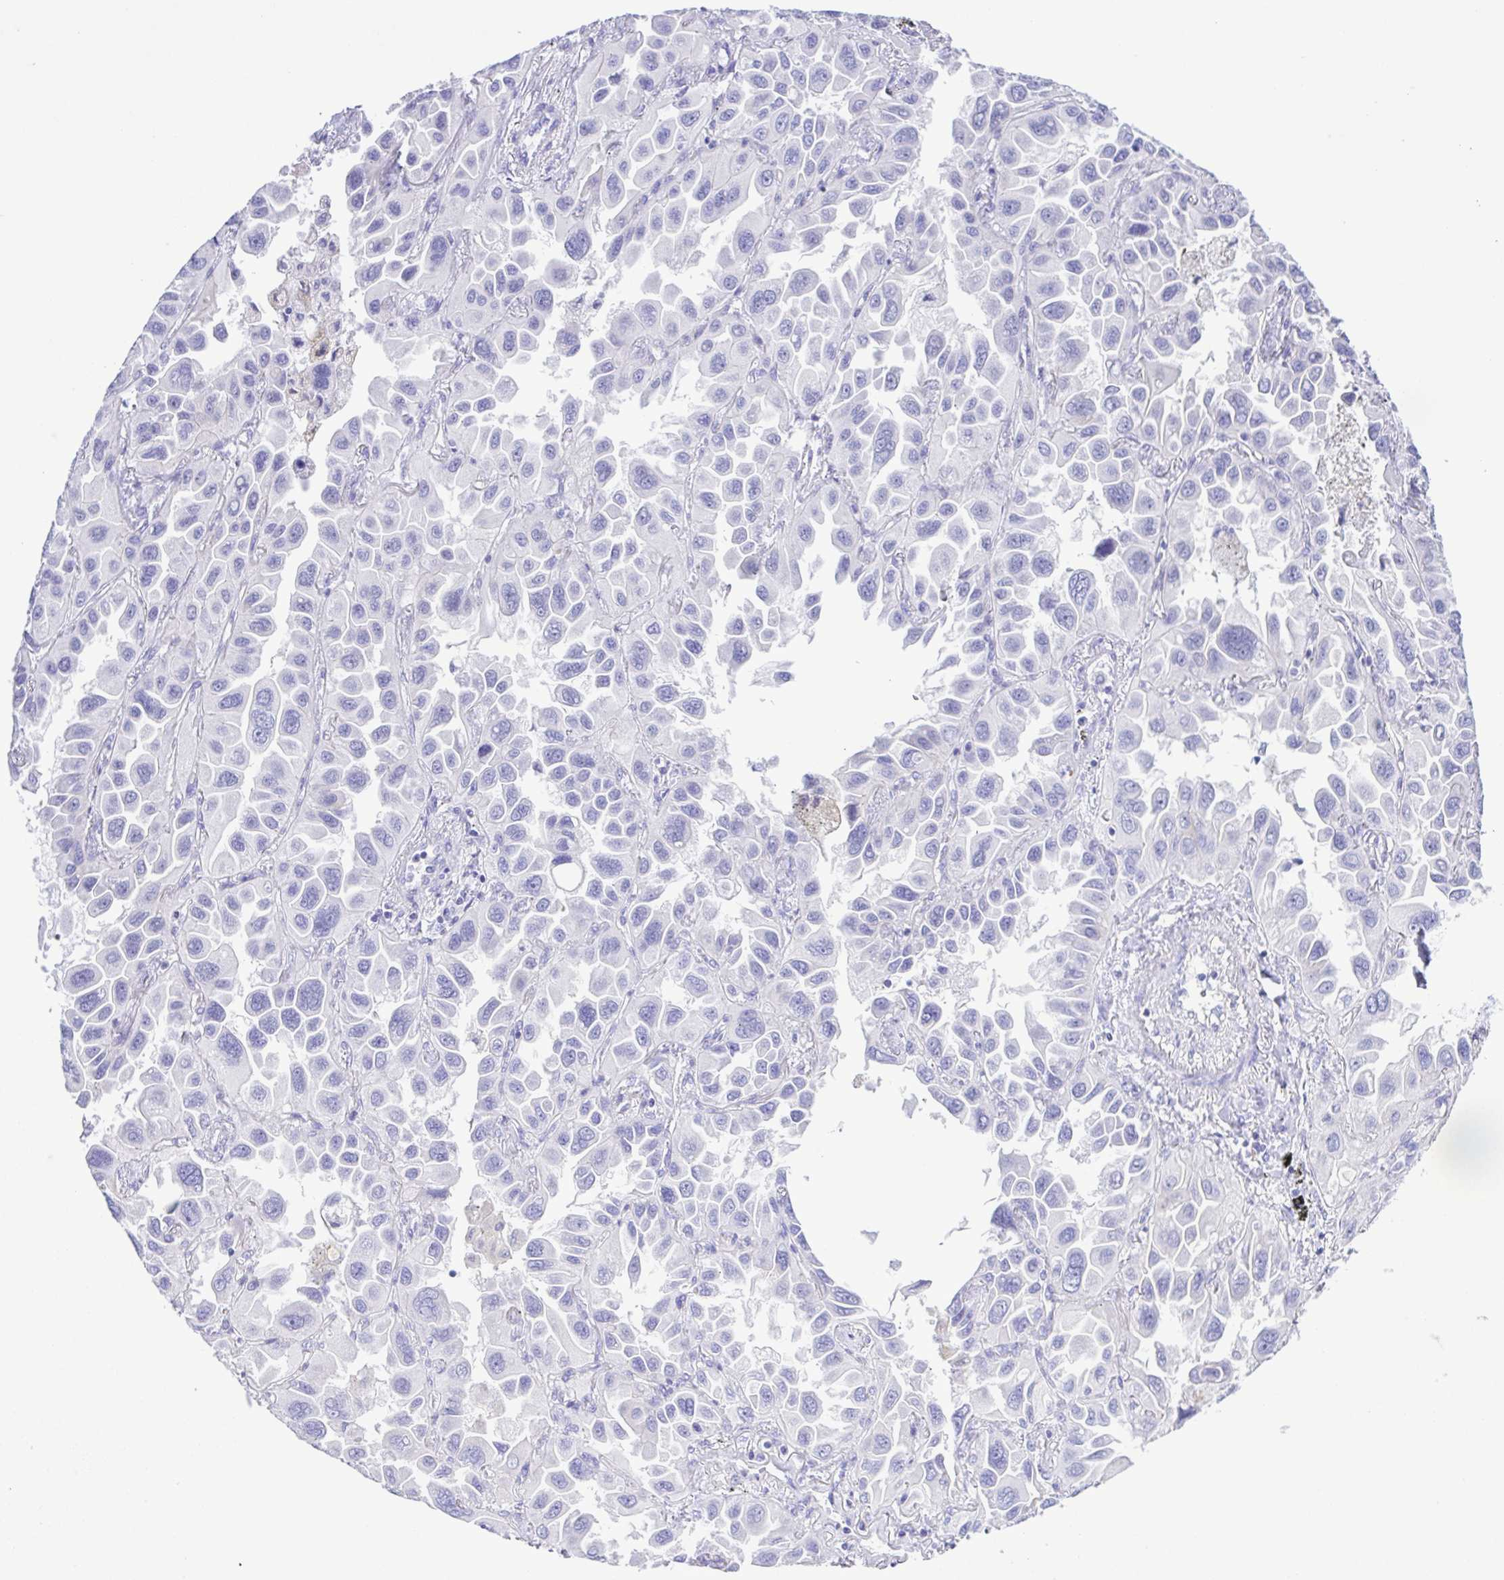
{"staining": {"intensity": "negative", "quantity": "none", "location": "none"}, "tissue": "lung cancer", "cell_type": "Tumor cells", "image_type": "cancer", "snomed": [{"axis": "morphology", "description": "Adenocarcinoma, NOS"}, {"axis": "topography", "description": "Lung"}], "caption": "Immunohistochemistry of lung adenocarcinoma shows no positivity in tumor cells.", "gene": "CYP11A1", "patient": {"sex": "male", "age": 64}}